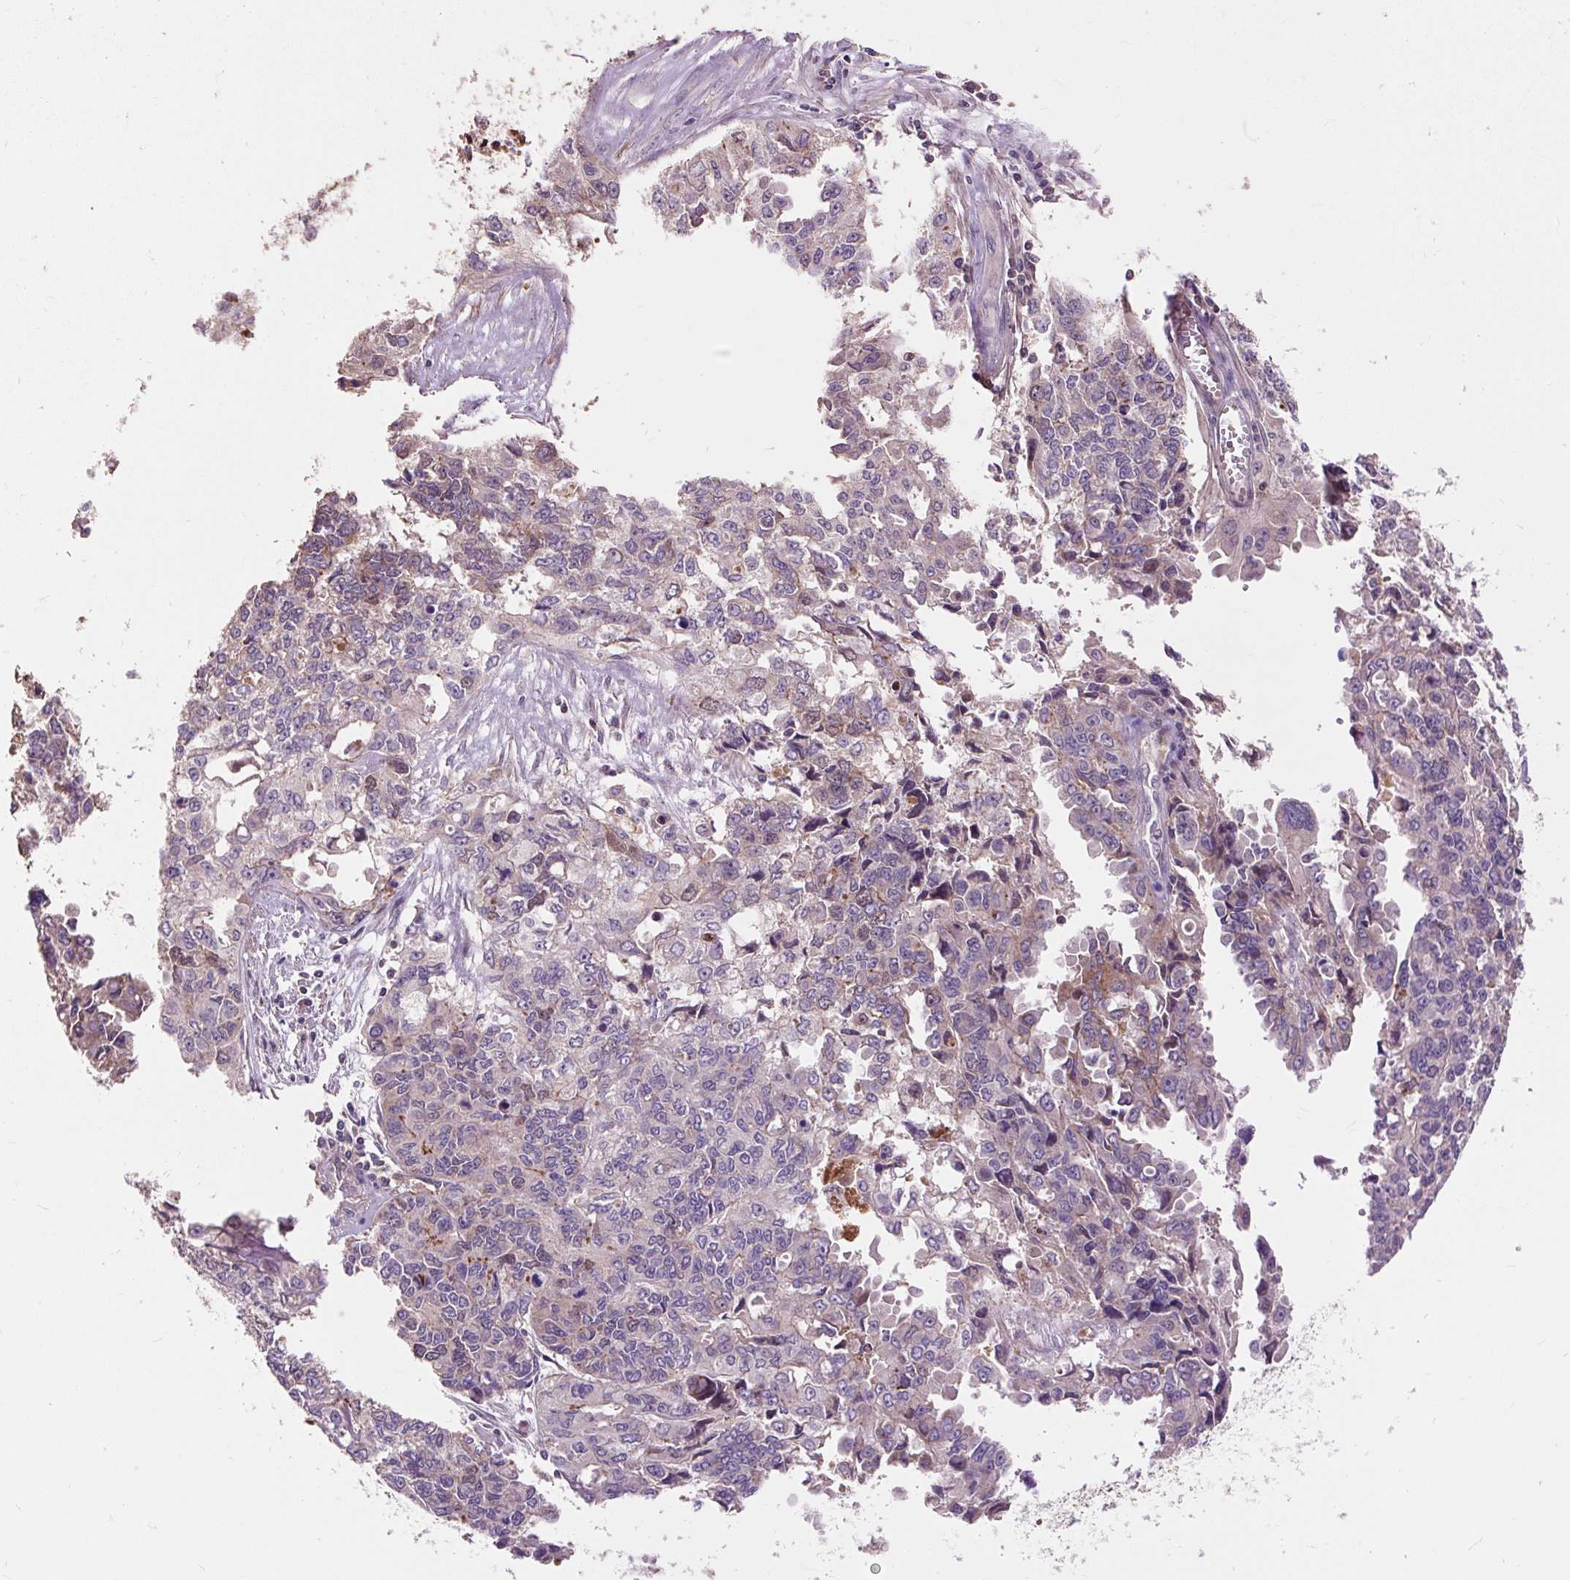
{"staining": {"intensity": "negative", "quantity": "none", "location": "none"}, "tissue": "endometrial cancer", "cell_type": "Tumor cells", "image_type": "cancer", "snomed": [{"axis": "morphology", "description": "Adenocarcinoma, NOS"}, {"axis": "topography", "description": "Uterus"}], "caption": "DAB immunohistochemical staining of human endometrial cancer (adenocarcinoma) shows no significant expression in tumor cells. Brightfield microscopy of IHC stained with DAB (brown) and hematoxylin (blue), captured at high magnification.", "gene": "PRIMPOL", "patient": {"sex": "female", "age": 79}}